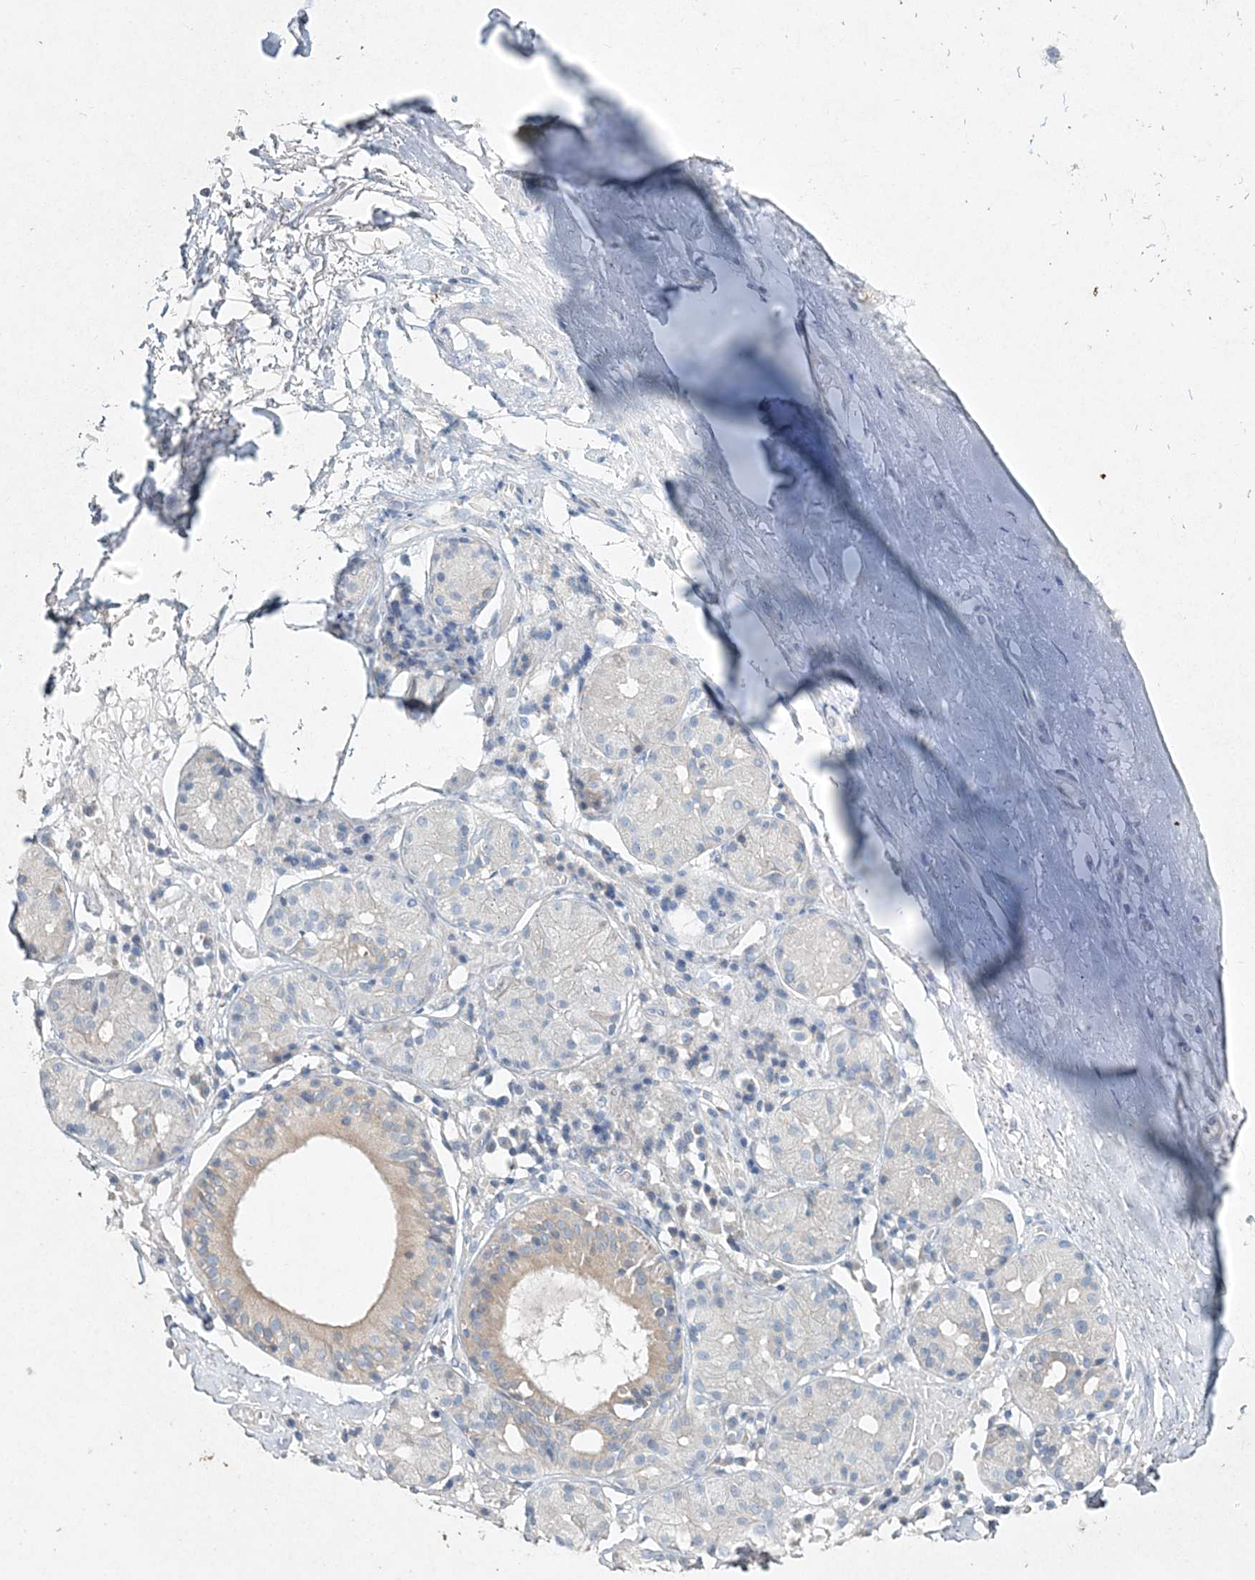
{"staining": {"intensity": "negative", "quantity": "none", "location": "none"}, "tissue": "soft tissue", "cell_type": "Fibroblasts", "image_type": "normal", "snomed": [{"axis": "morphology", "description": "Normal tissue, NOS"}, {"axis": "morphology", "description": "Basal cell carcinoma"}, {"axis": "topography", "description": "Cartilage tissue"}, {"axis": "topography", "description": "Nasopharynx"}, {"axis": "topography", "description": "Oral tissue"}], "caption": "High magnification brightfield microscopy of unremarkable soft tissue stained with DAB (3,3'-diaminobenzidine) (brown) and counterstained with hematoxylin (blue): fibroblasts show no significant expression.", "gene": "DNAH5", "patient": {"sex": "female", "age": 77}}